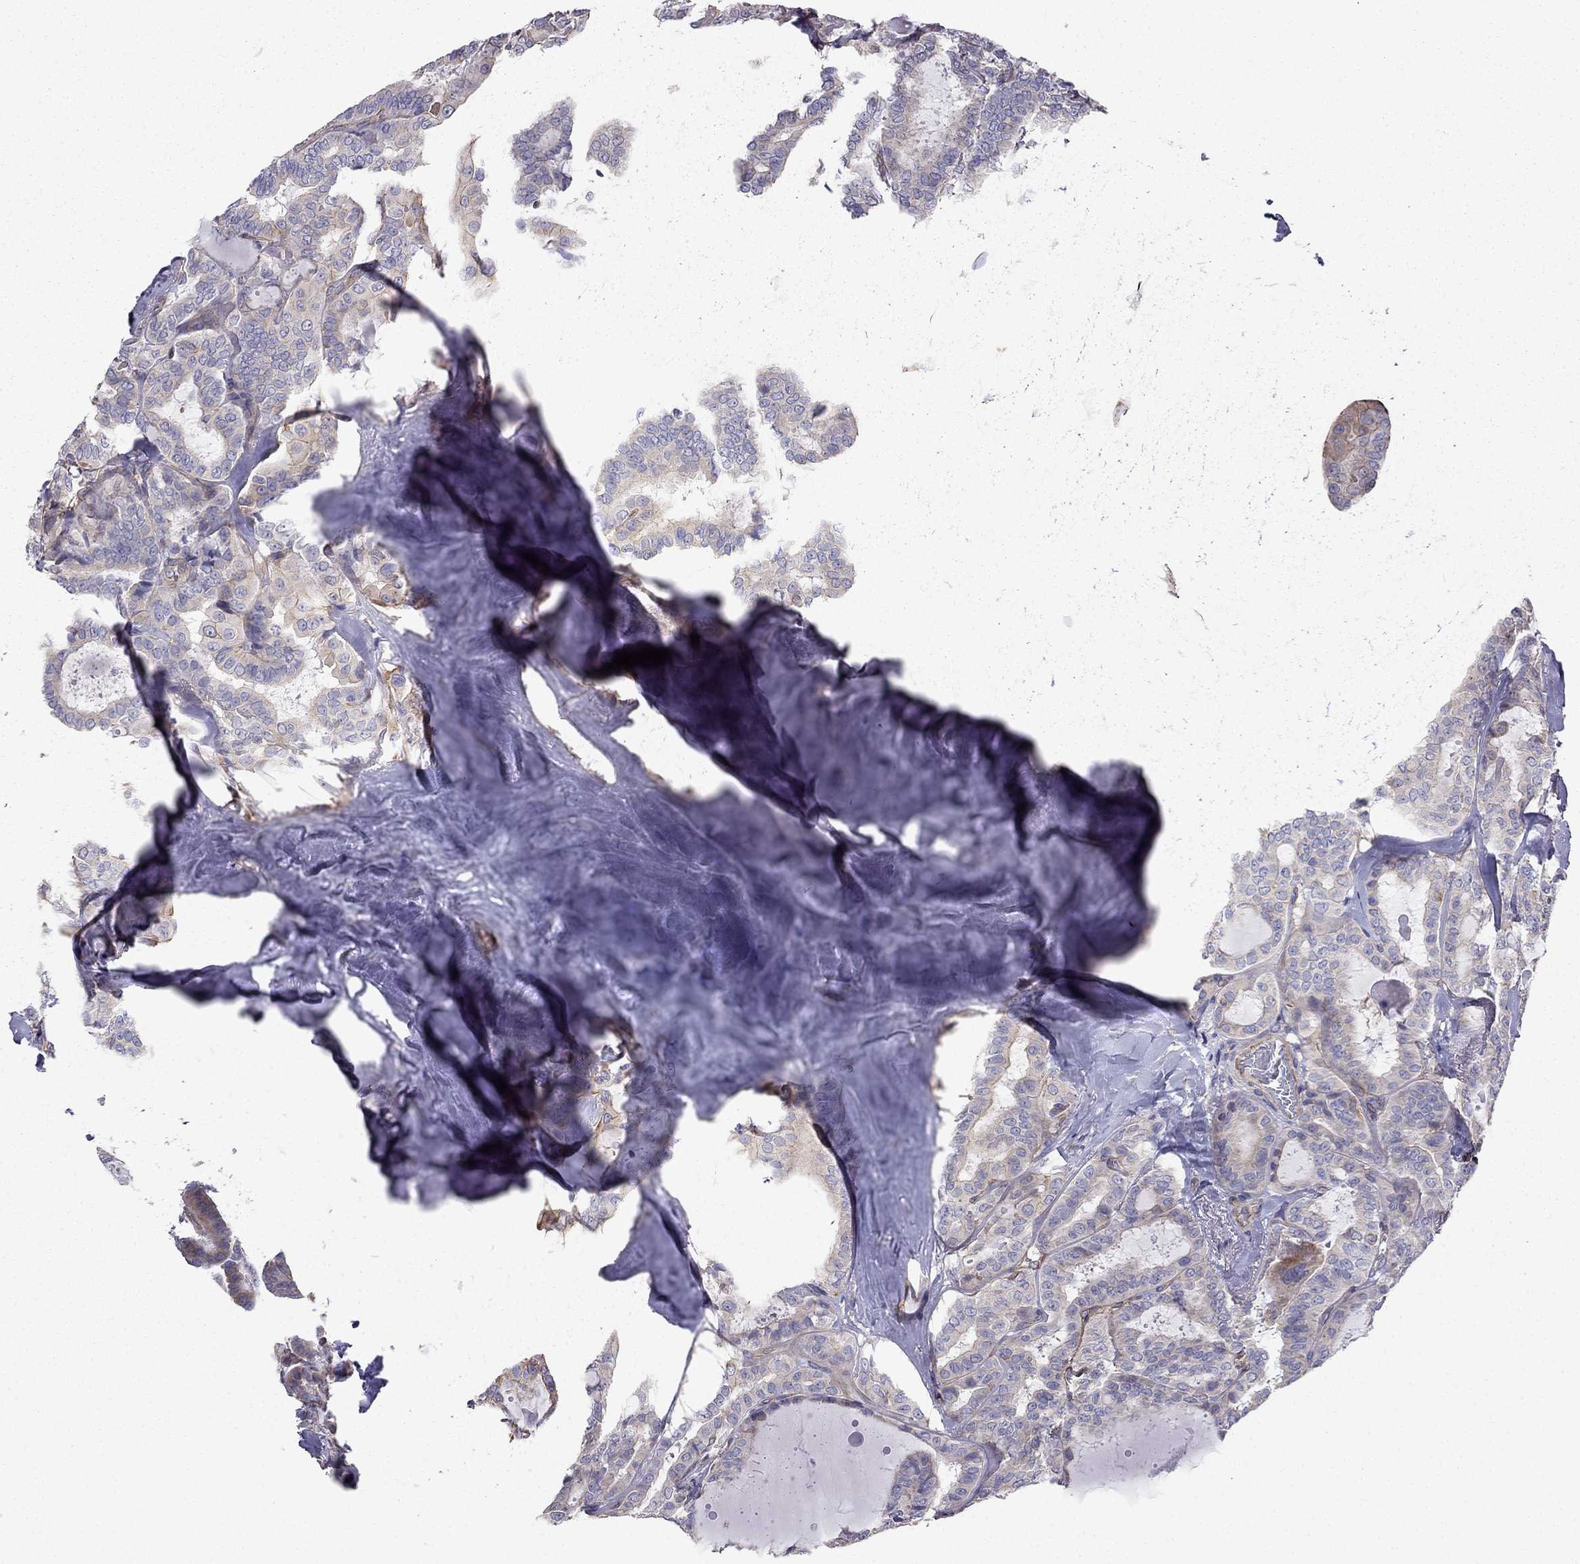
{"staining": {"intensity": "weak", "quantity": ">75%", "location": "cytoplasmic/membranous"}, "tissue": "thyroid cancer", "cell_type": "Tumor cells", "image_type": "cancer", "snomed": [{"axis": "morphology", "description": "Papillary adenocarcinoma, NOS"}, {"axis": "topography", "description": "Thyroid gland"}], "caption": "Immunohistochemistry photomicrograph of neoplastic tissue: thyroid cancer stained using IHC demonstrates low levels of weak protein expression localized specifically in the cytoplasmic/membranous of tumor cells, appearing as a cytoplasmic/membranous brown color.", "gene": "ENOX1", "patient": {"sex": "female", "age": 39}}